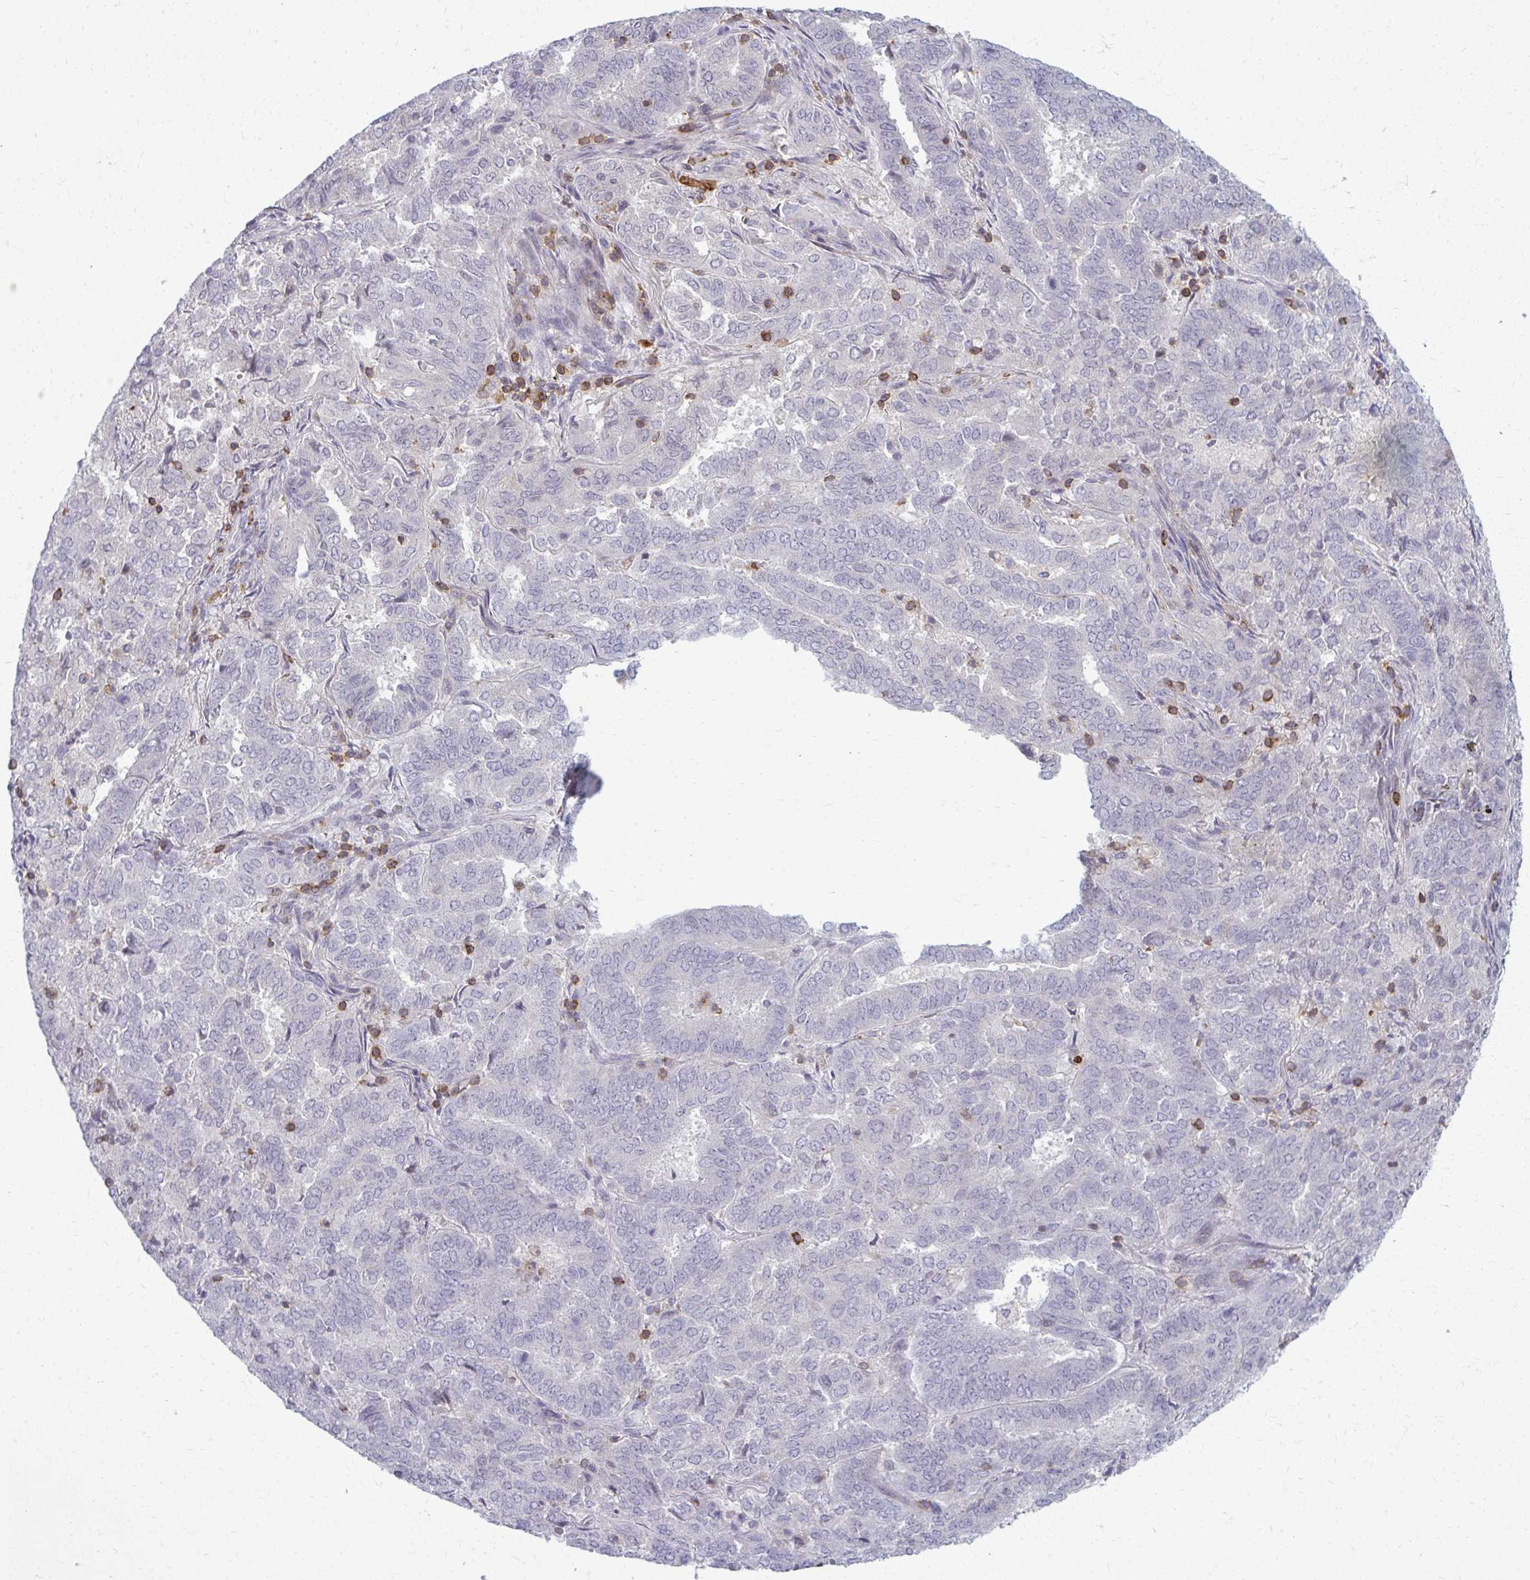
{"staining": {"intensity": "negative", "quantity": "none", "location": "none"}, "tissue": "endometrial cancer", "cell_type": "Tumor cells", "image_type": "cancer", "snomed": [{"axis": "morphology", "description": "Adenocarcinoma, NOS"}, {"axis": "topography", "description": "Endometrium"}], "caption": "The immunohistochemistry (IHC) micrograph has no significant expression in tumor cells of adenocarcinoma (endometrial) tissue.", "gene": "AP5M1", "patient": {"sex": "female", "age": 72}}